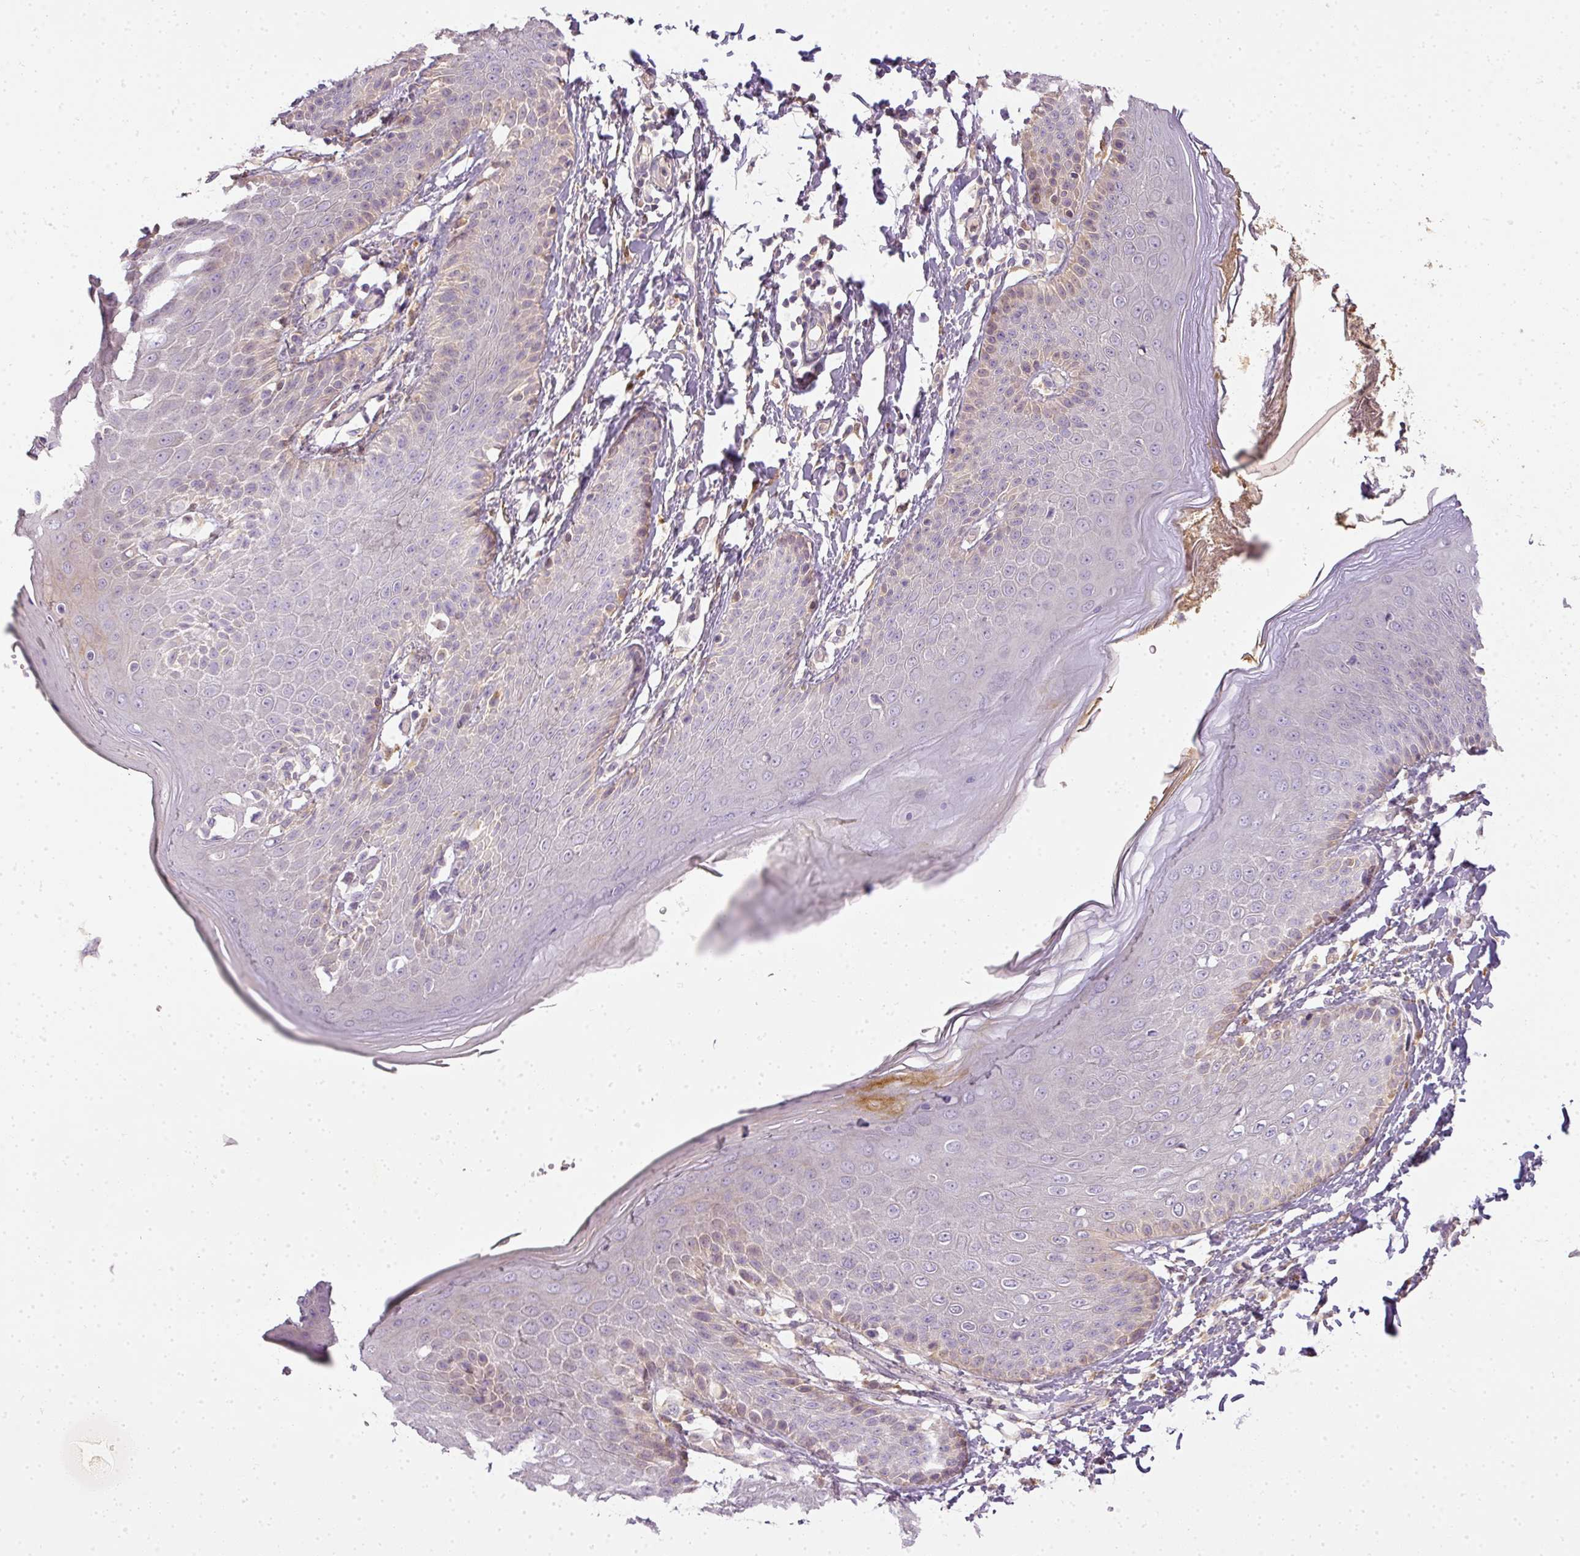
{"staining": {"intensity": "moderate", "quantity": "25%-75%", "location": "cytoplasmic/membranous"}, "tissue": "skin", "cell_type": "Epidermal cells", "image_type": "normal", "snomed": [{"axis": "morphology", "description": "Normal tissue, NOS"}, {"axis": "topography", "description": "Peripheral nerve tissue"}], "caption": "Immunohistochemistry (IHC) of benign skin displays medium levels of moderate cytoplasmic/membranous staining in about 25%-75% of epidermal cells.", "gene": "ADH5", "patient": {"sex": "male", "age": 51}}